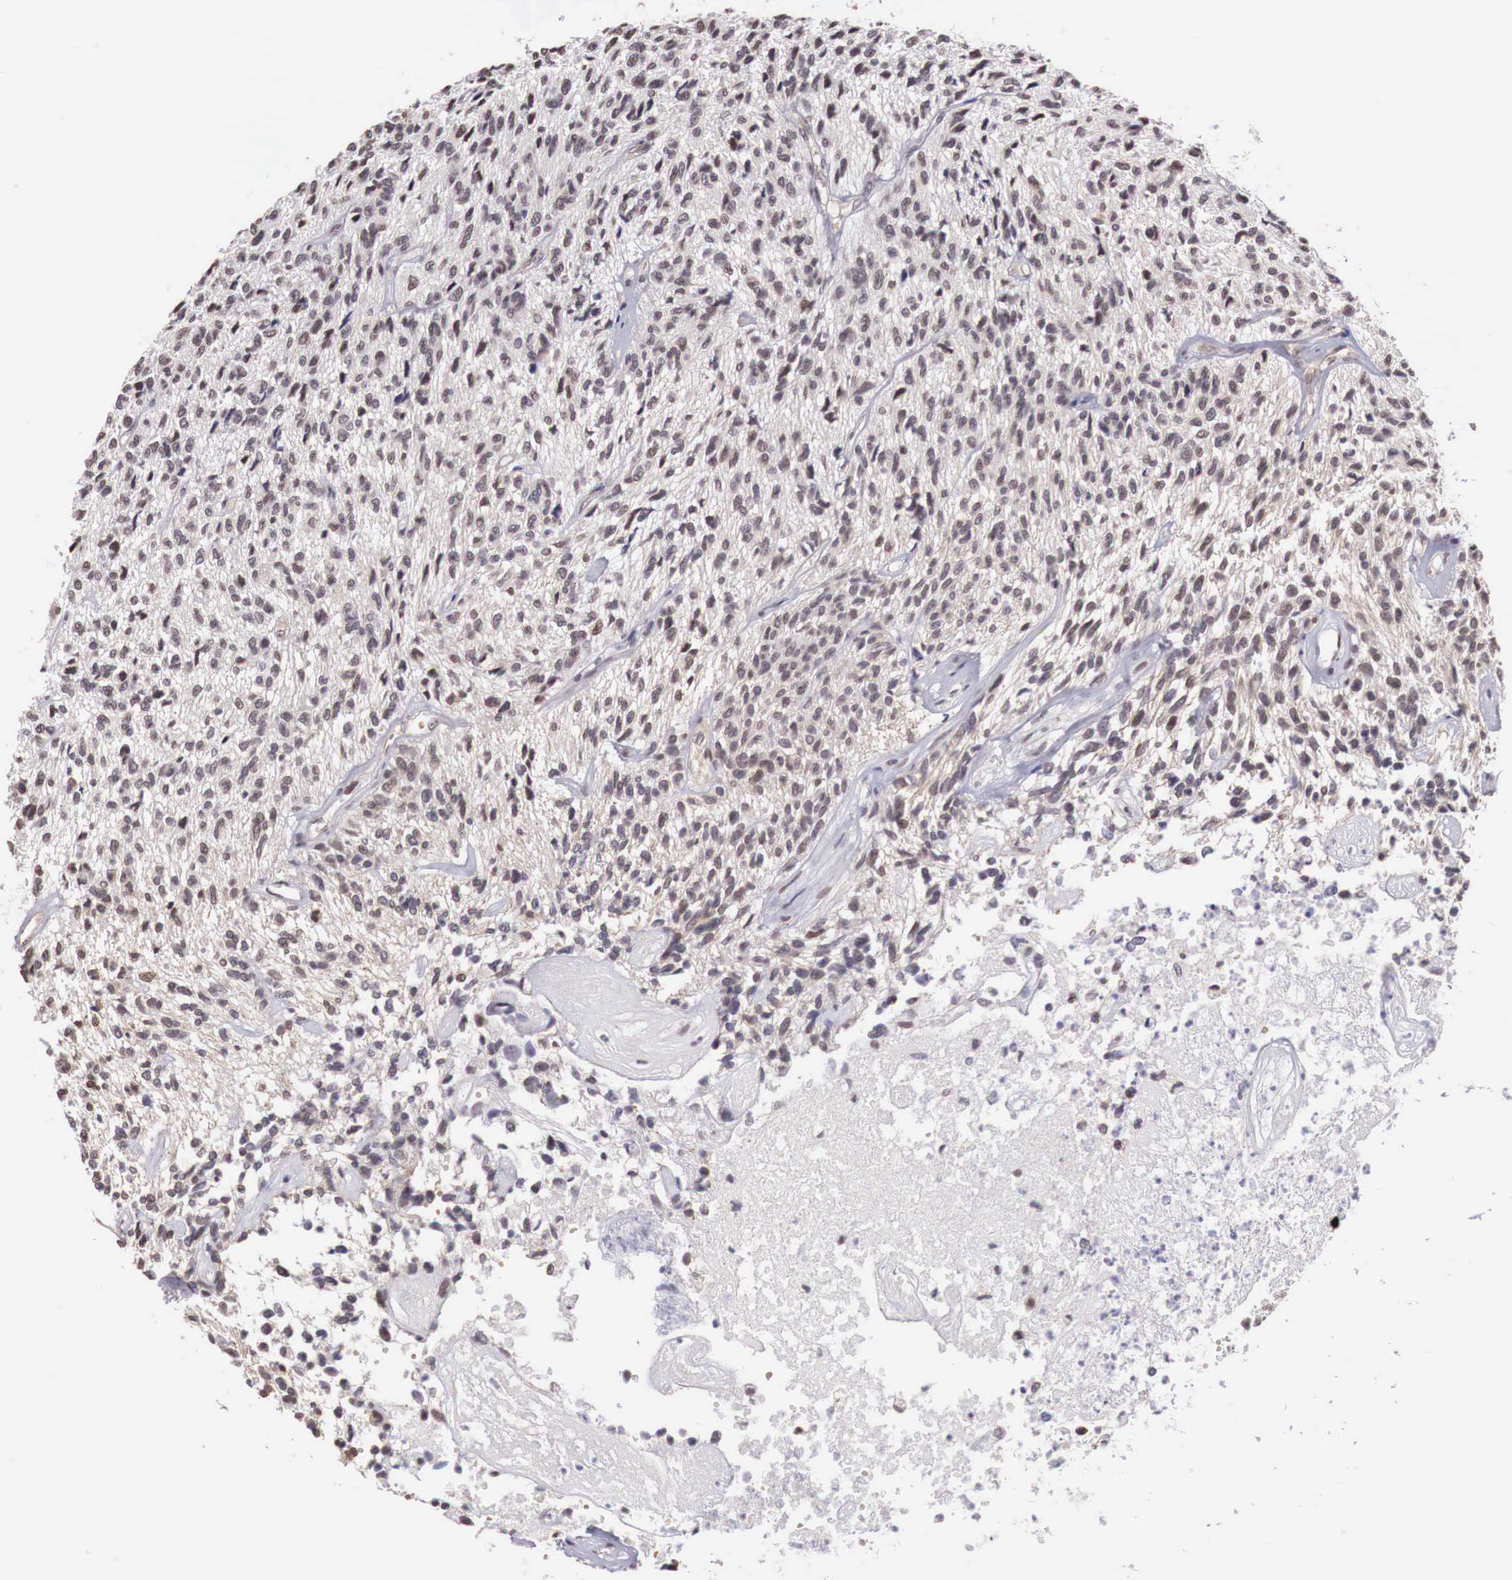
{"staining": {"intensity": "moderate", "quantity": "25%-75%", "location": "cytoplasmic/membranous,nuclear"}, "tissue": "glioma", "cell_type": "Tumor cells", "image_type": "cancer", "snomed": [{"axis": "morphology", "description": "Glioma, malignant, High grade"}, {"axis": "topography", "description": "Brain"}], "caption": "Immunohistochemical staining of high-grade glioma (malignant) displays medium levels of moderate cytoplasmic/membranous and nuclear staining in approximately 25%-75% of tumor cells.", "gene": "FOXP2", "patient": {"sex": "male", "age": 77}}